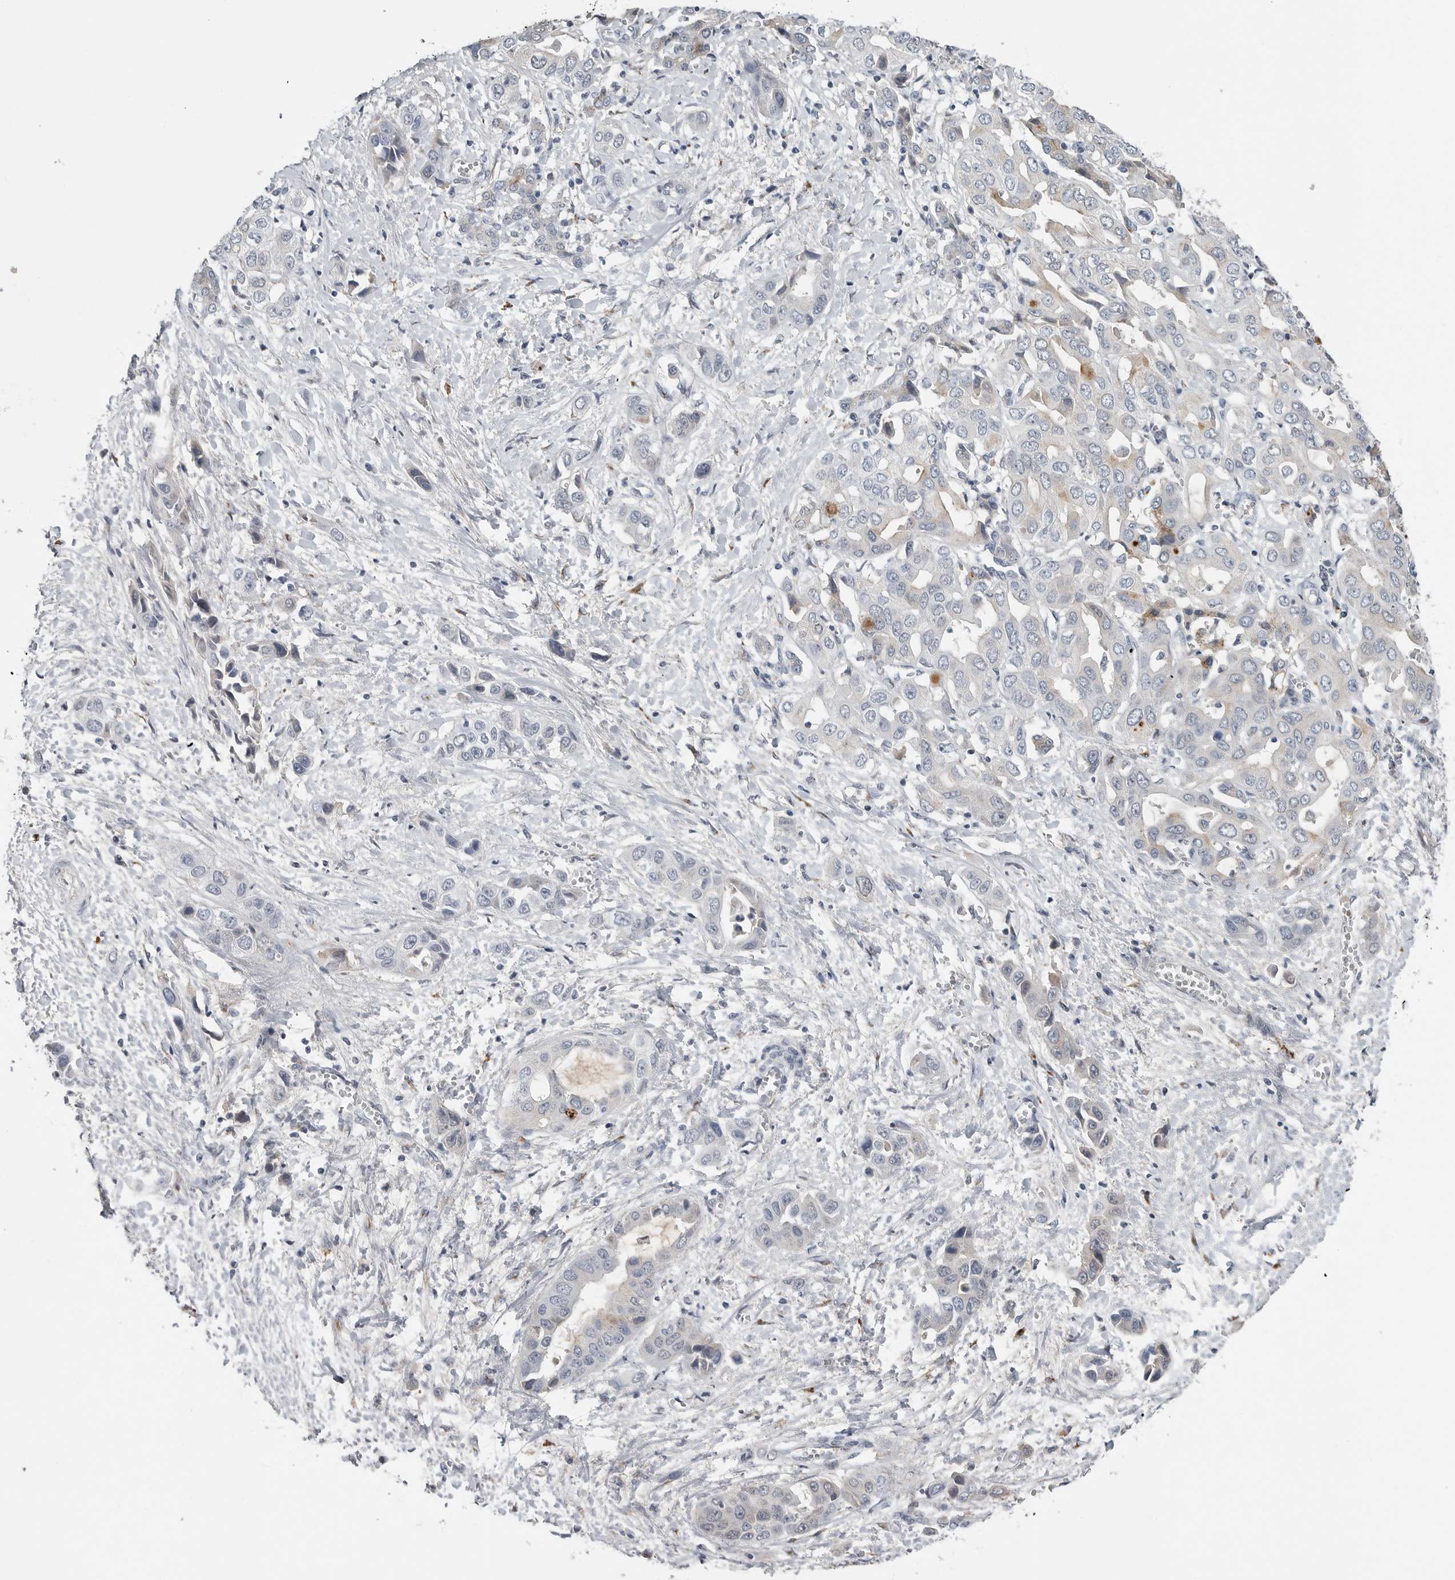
{"staining": {"intensity": "negative", "quantity": "none", "location": "none"}, "tissue": "liver cancer", "cell_type": "Tumor cells", "image_type": "cancer", "snomed": [{"axis": "morphology", "description": "Cholangiocarcinoma"}, {"axis": "topography", "description": "Liver"}], "caption": "The micrograph displays no staining of tumor cells in liver cancer.", "gene": "TIMP1", "patient": {"sex": "female", "age": 52}}